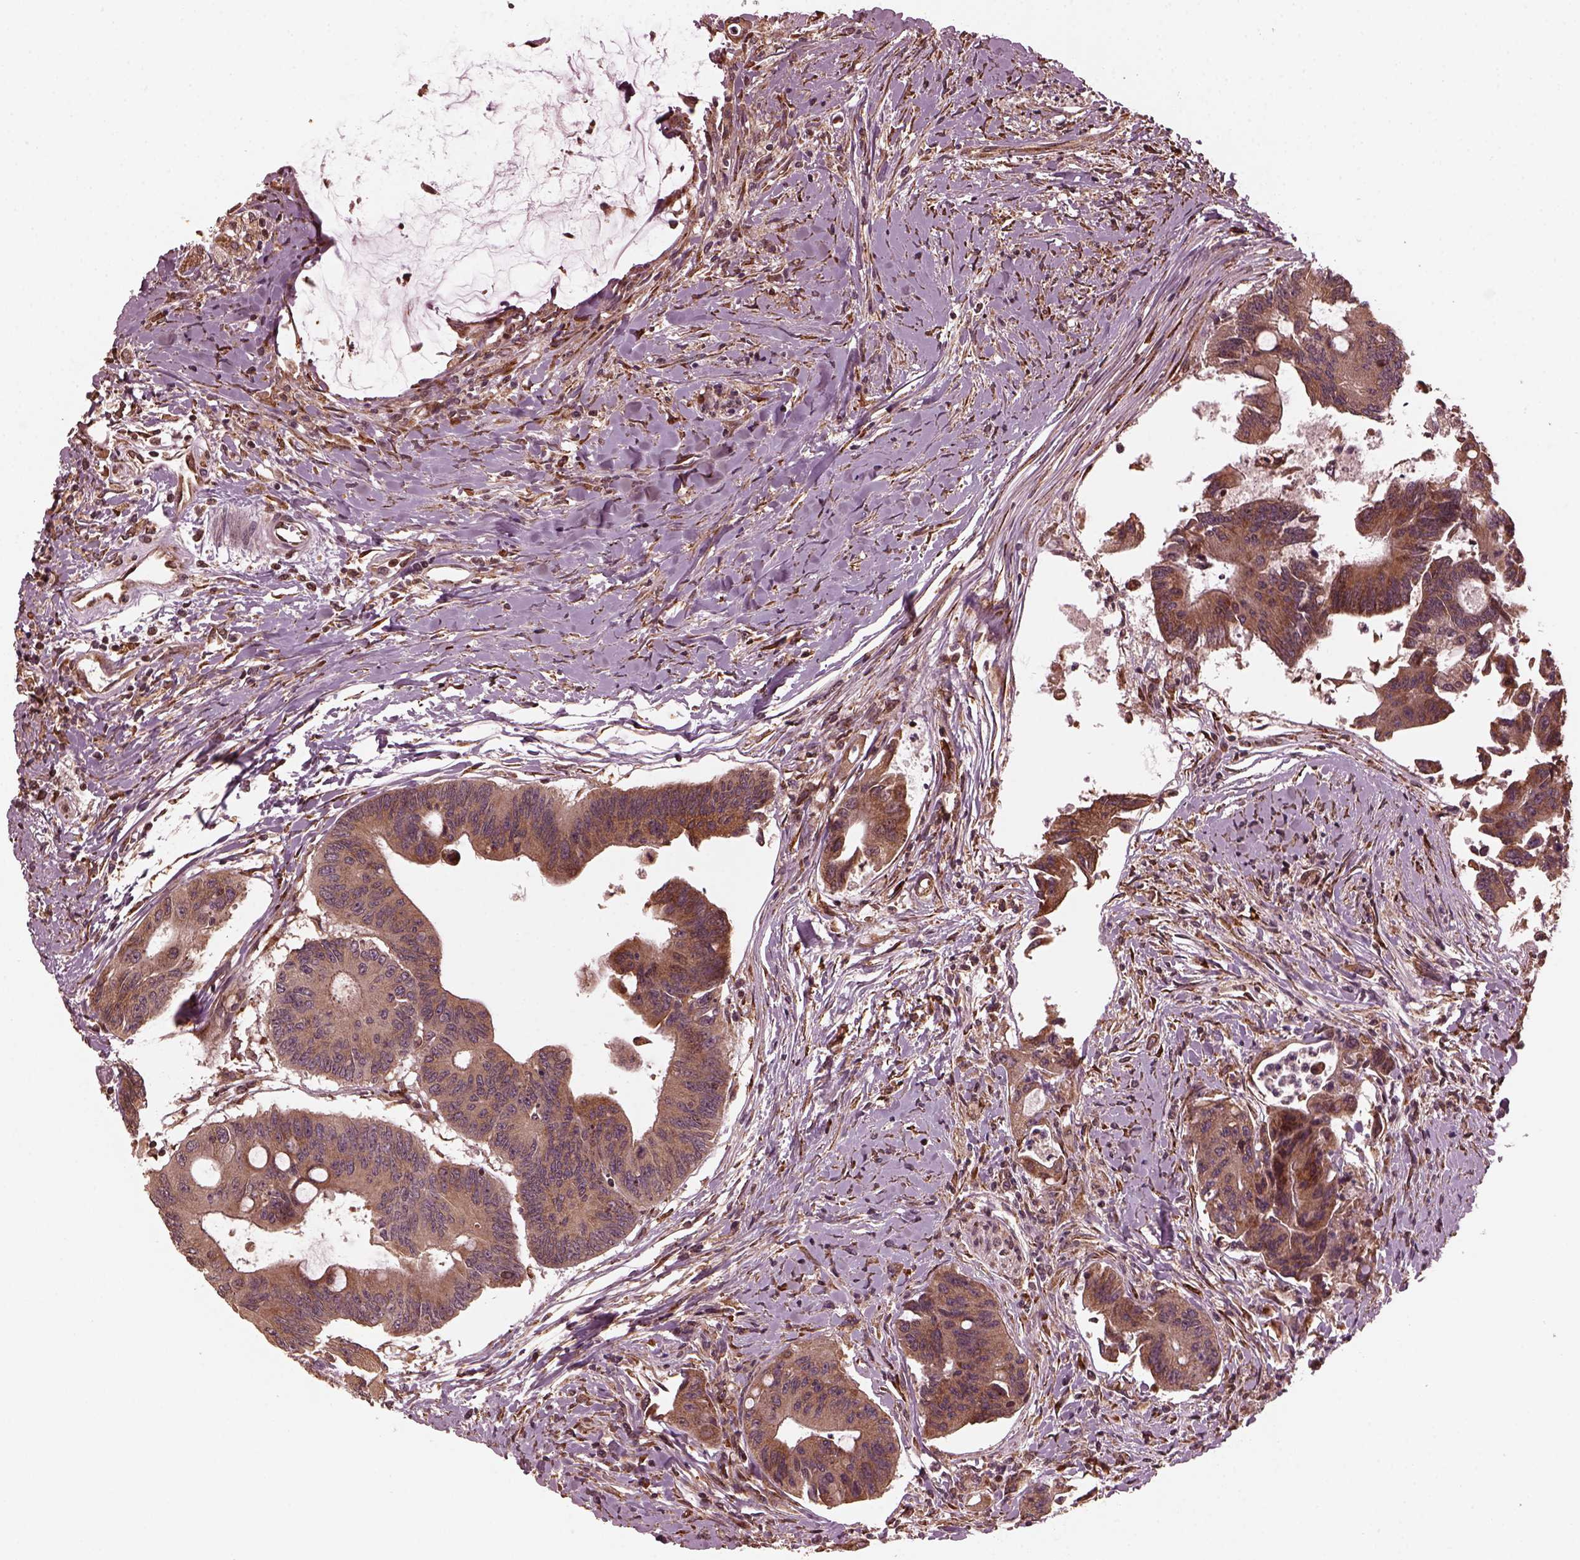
{"staining": {"intensity": "moderate", "quantity": ">75%", "location": "cytoplasmic/membranous"}, "tissue": "colorectal cancer", "cell_type": "Tumor cells", "image_type": "cancer", "snomed": [{"axis": "morphology", "description": "Adenocarcinoma, NOS"}, {"axis": "topography", "description": "Rectum"}], "caption": "High-magnification brightfield microscopy of colorectal adenocarcinoma stained with DAB (brown) and counterstained with hematoxylin (blue). tumor cells exhibit moderate cytoplasmic/membranous staining is appreciated in approximately>75% of cells.", "gene": "ZNF292", "patient": {"sex": "male", "age": 59}}